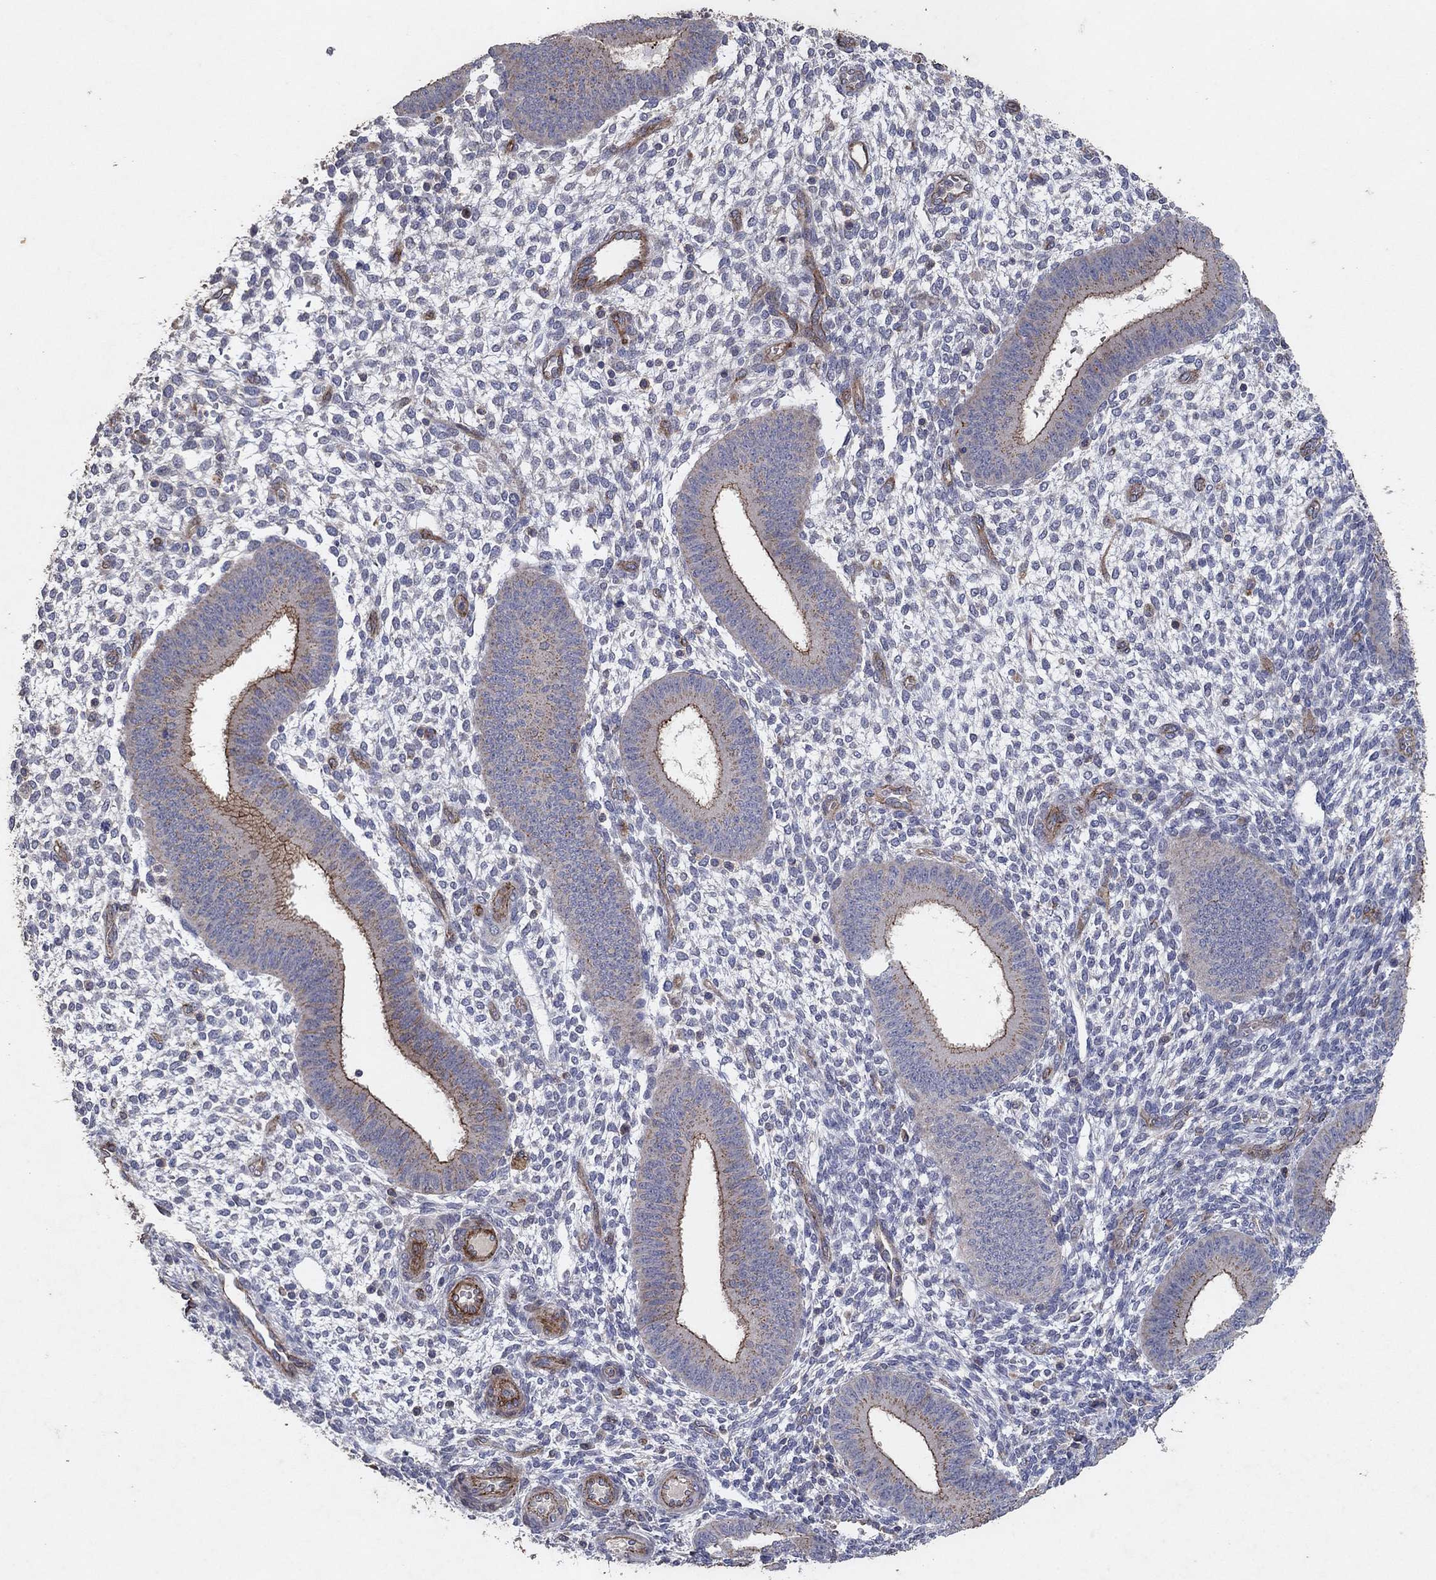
{"staining": {"intensity": "negative", "quantity": "none", "location": "none"}, "tissue": "endometrium", "cell_type": "Cells in endometrial stroma", "image_type": "normal", "snomed": [{"axis": "morphology", "description": "Normal tissue, NOS"}, {"axis": "topography", "description": "Endometrium"}], "caption": "Immunohistochemistry (IHC) micrograph of benign endometrium: endometrium stained with DAB exhibits no significant protein positivity in cells in endometrial stroma.", "gene": "FRG1", "patient": {"sex": "female", "age": 39}}